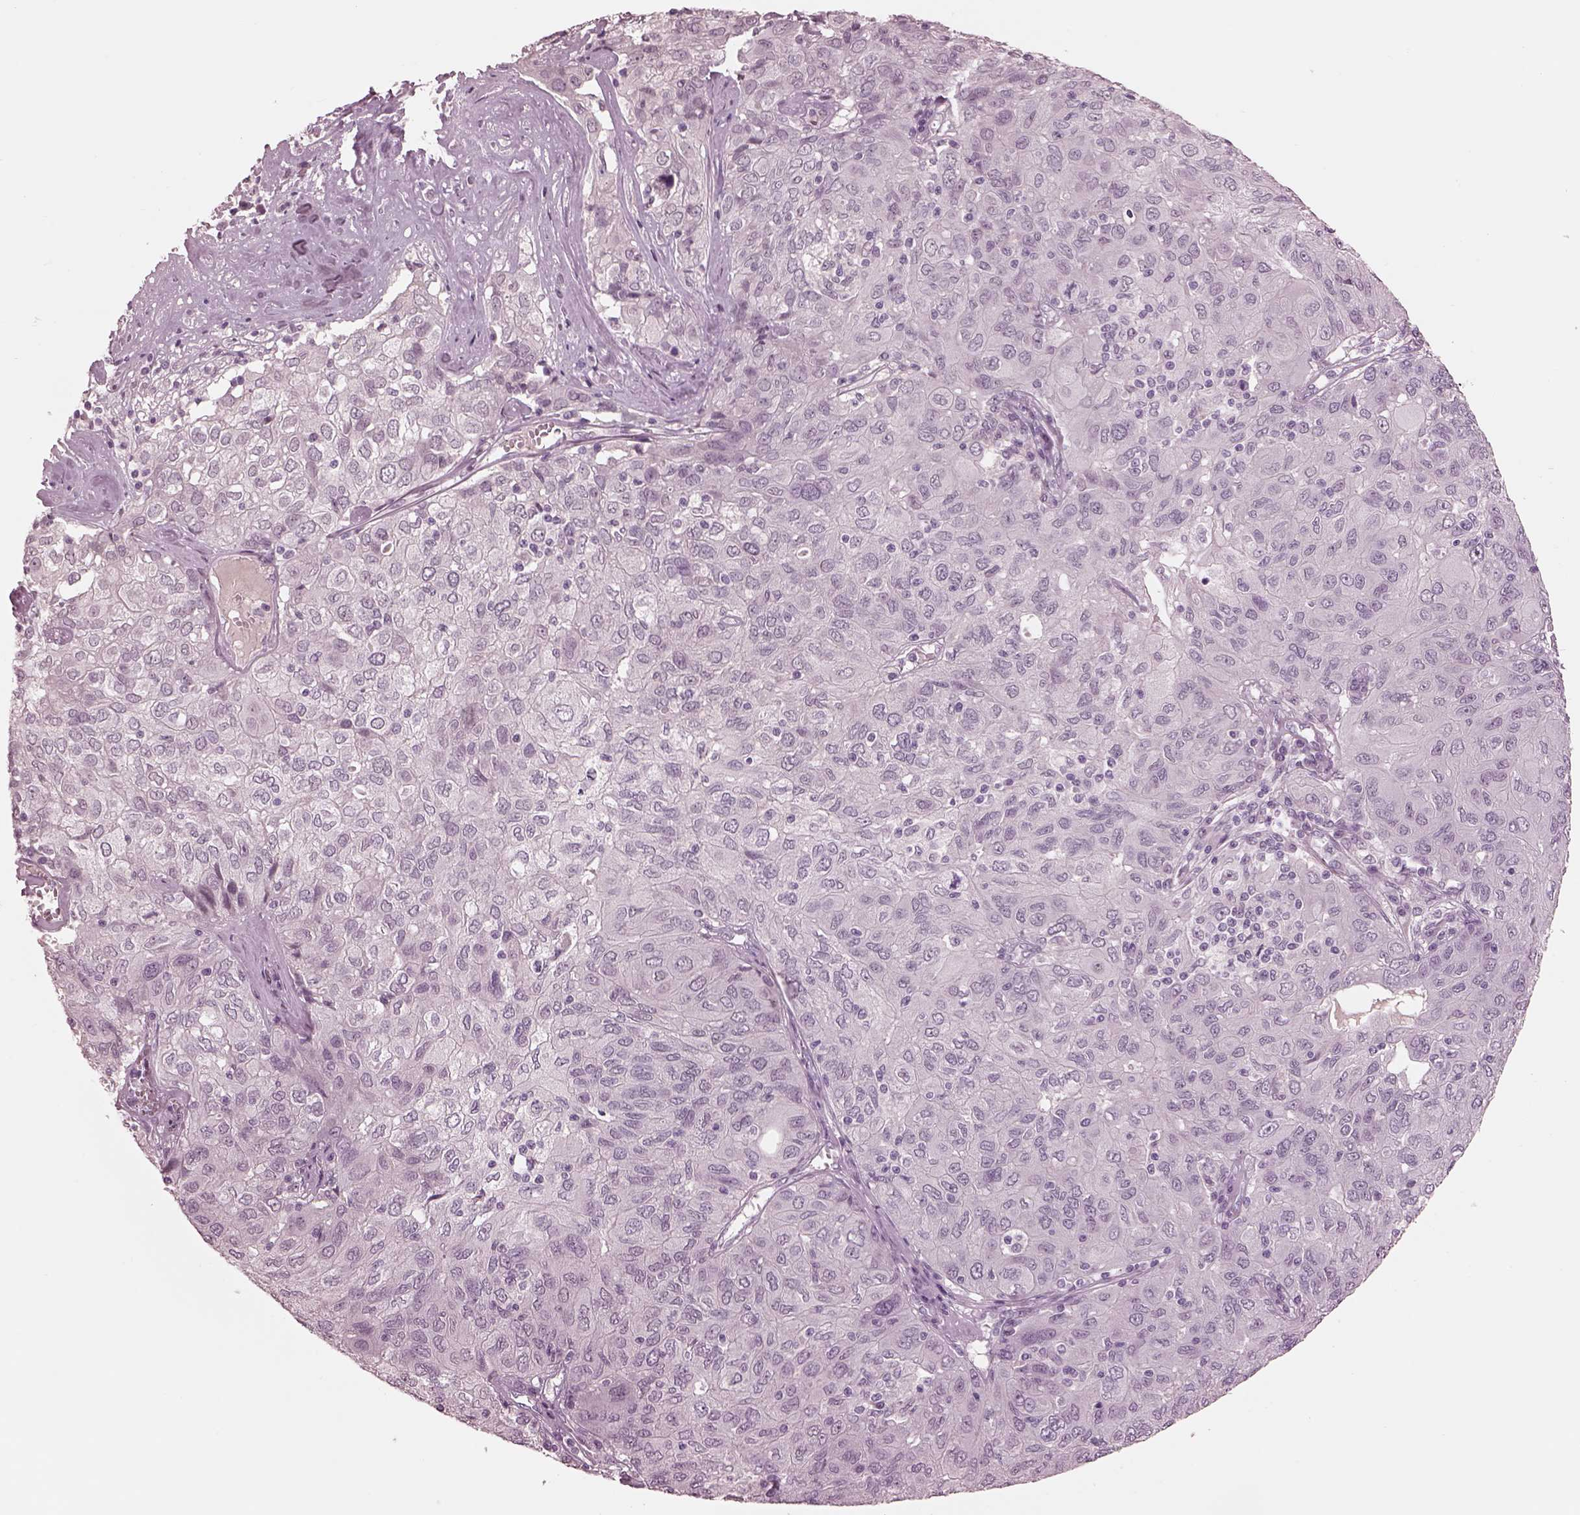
{"staining": {"intensity": "negative", "quantity": "none", "location": "none"}, "tissue": "ovarian cancer", "cell_type": "Tumor cells", "image_type": "cancer", "snomed": [{"axis": "morphology", "description": "Carcinoma, endometroid"}, {"axis": "topography", "description": "Ovary"}], "caption": "Immunohistochemical staining of ovarian cancer exhibits no significant staining in tumor cells. Nuclei are stained in blue.", "gene": "GARIN4", "patient": {"sex": "female", "age": 50}}